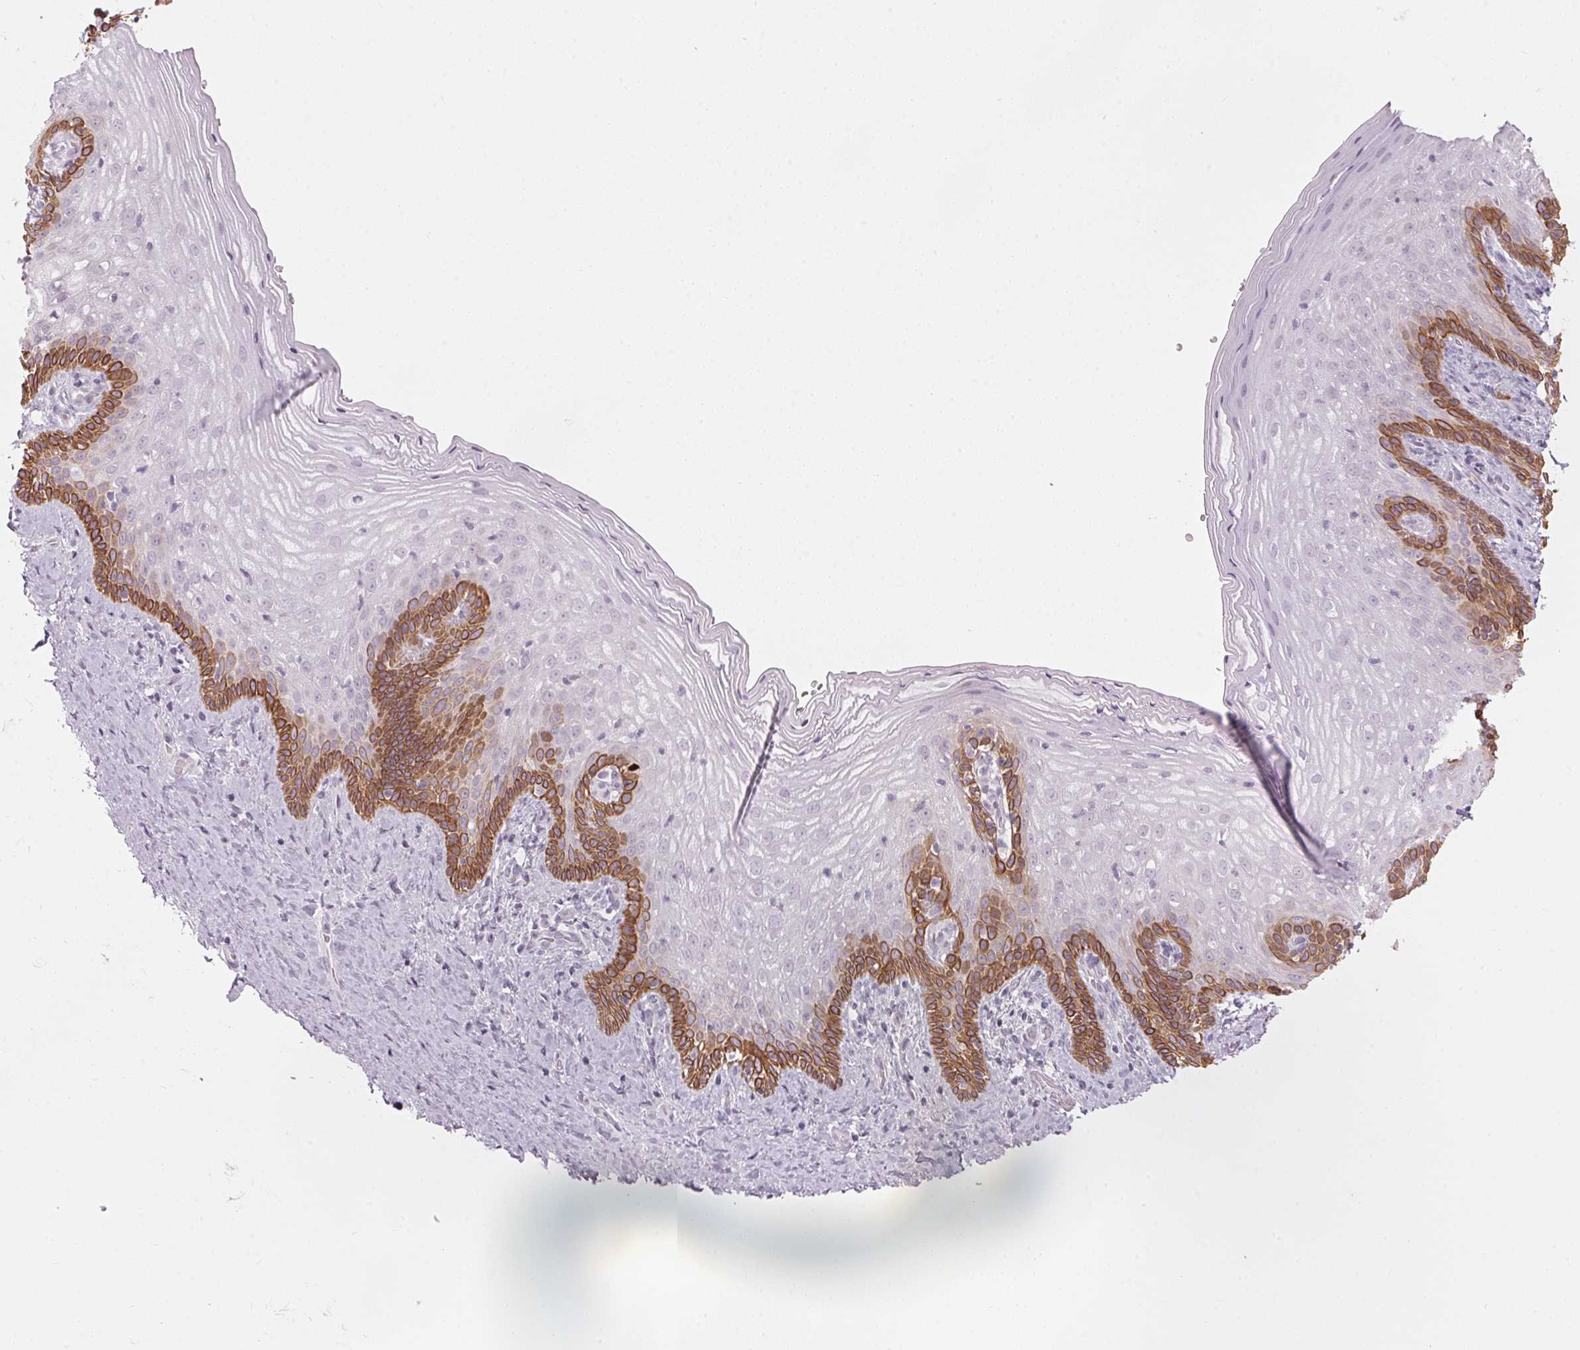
{"staining": {"intensity": "strong", "quantity": "25%-75%", "location": "cytoplasmic/membranous"}, "tissue": "vagina", "cell_type": "Squamous epithelial cells", "image_type": "normal", "snomed": [{"axis": "morphology", "description": "Normal tissue, NOS"}, {"axis": "topography", "description": "Vagina"}], "caption": "A brown stain highlights strong cytoplasmic/membranous positivity of a protein in squamous epithelial cells of normal vagina. The staining was performed using DAB, with brown indicating positive protein expression. Nuclei are stained blue with hematoxylin.", "gene": "SCTR", "patient": {"sex": "female", "age": 45}}